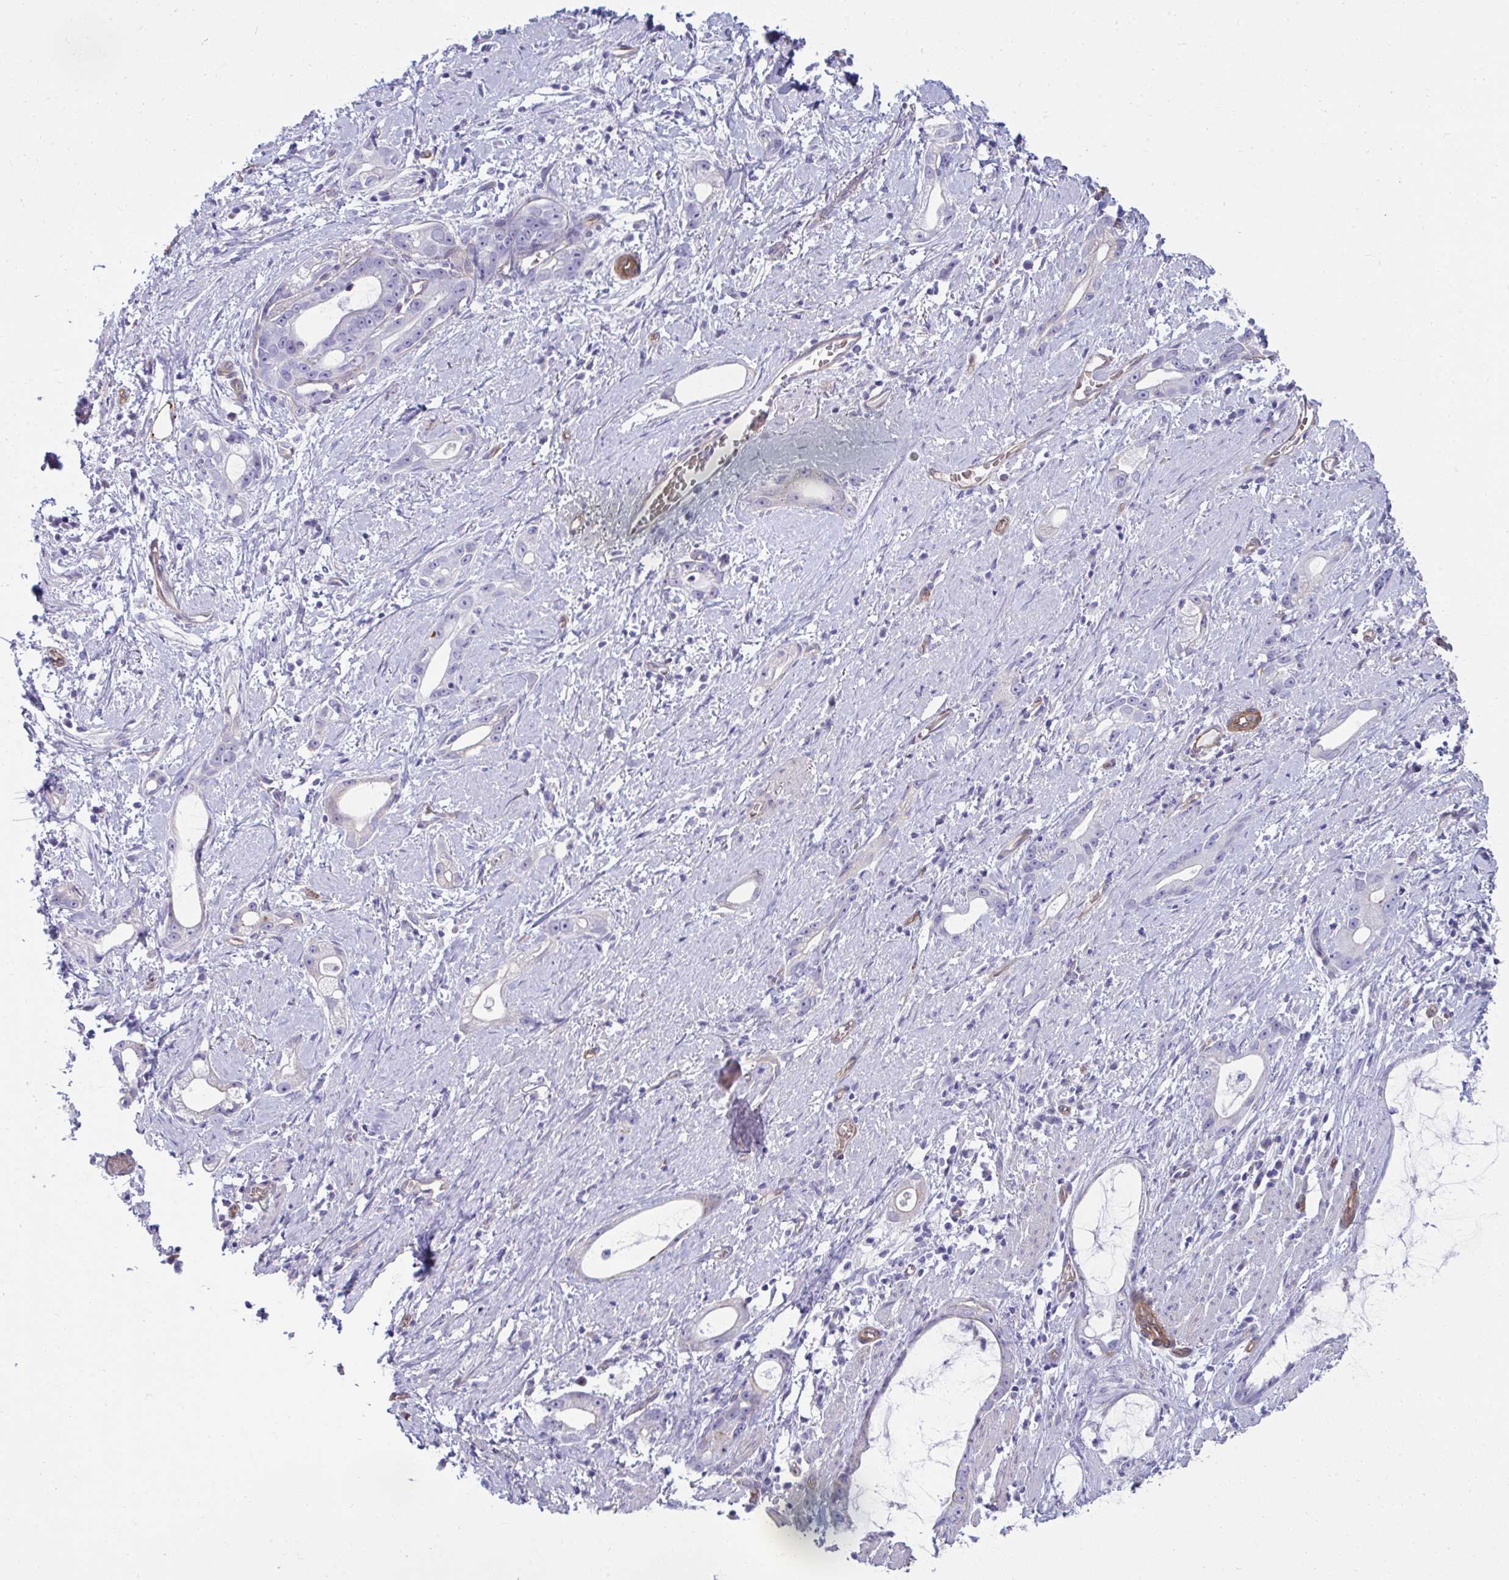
{"staining": {"intensity": "negative", "quantity": "none", "location": "none"}, "tissue": "stomach cancer", "cell_type": "Tumor cells", "image_type": "cancer", "snomed": [{"axis": "morphology", "description": "Adenocarcinoma, NOS"}, {"axis": "topography", "description": "Stomach"}], "caption": "Immunohistochemical staining of stomach cancer reveals no significant expression in tumor cells.", "gene": "UBL3", "patient": {"sex": "male", "age": 55}}